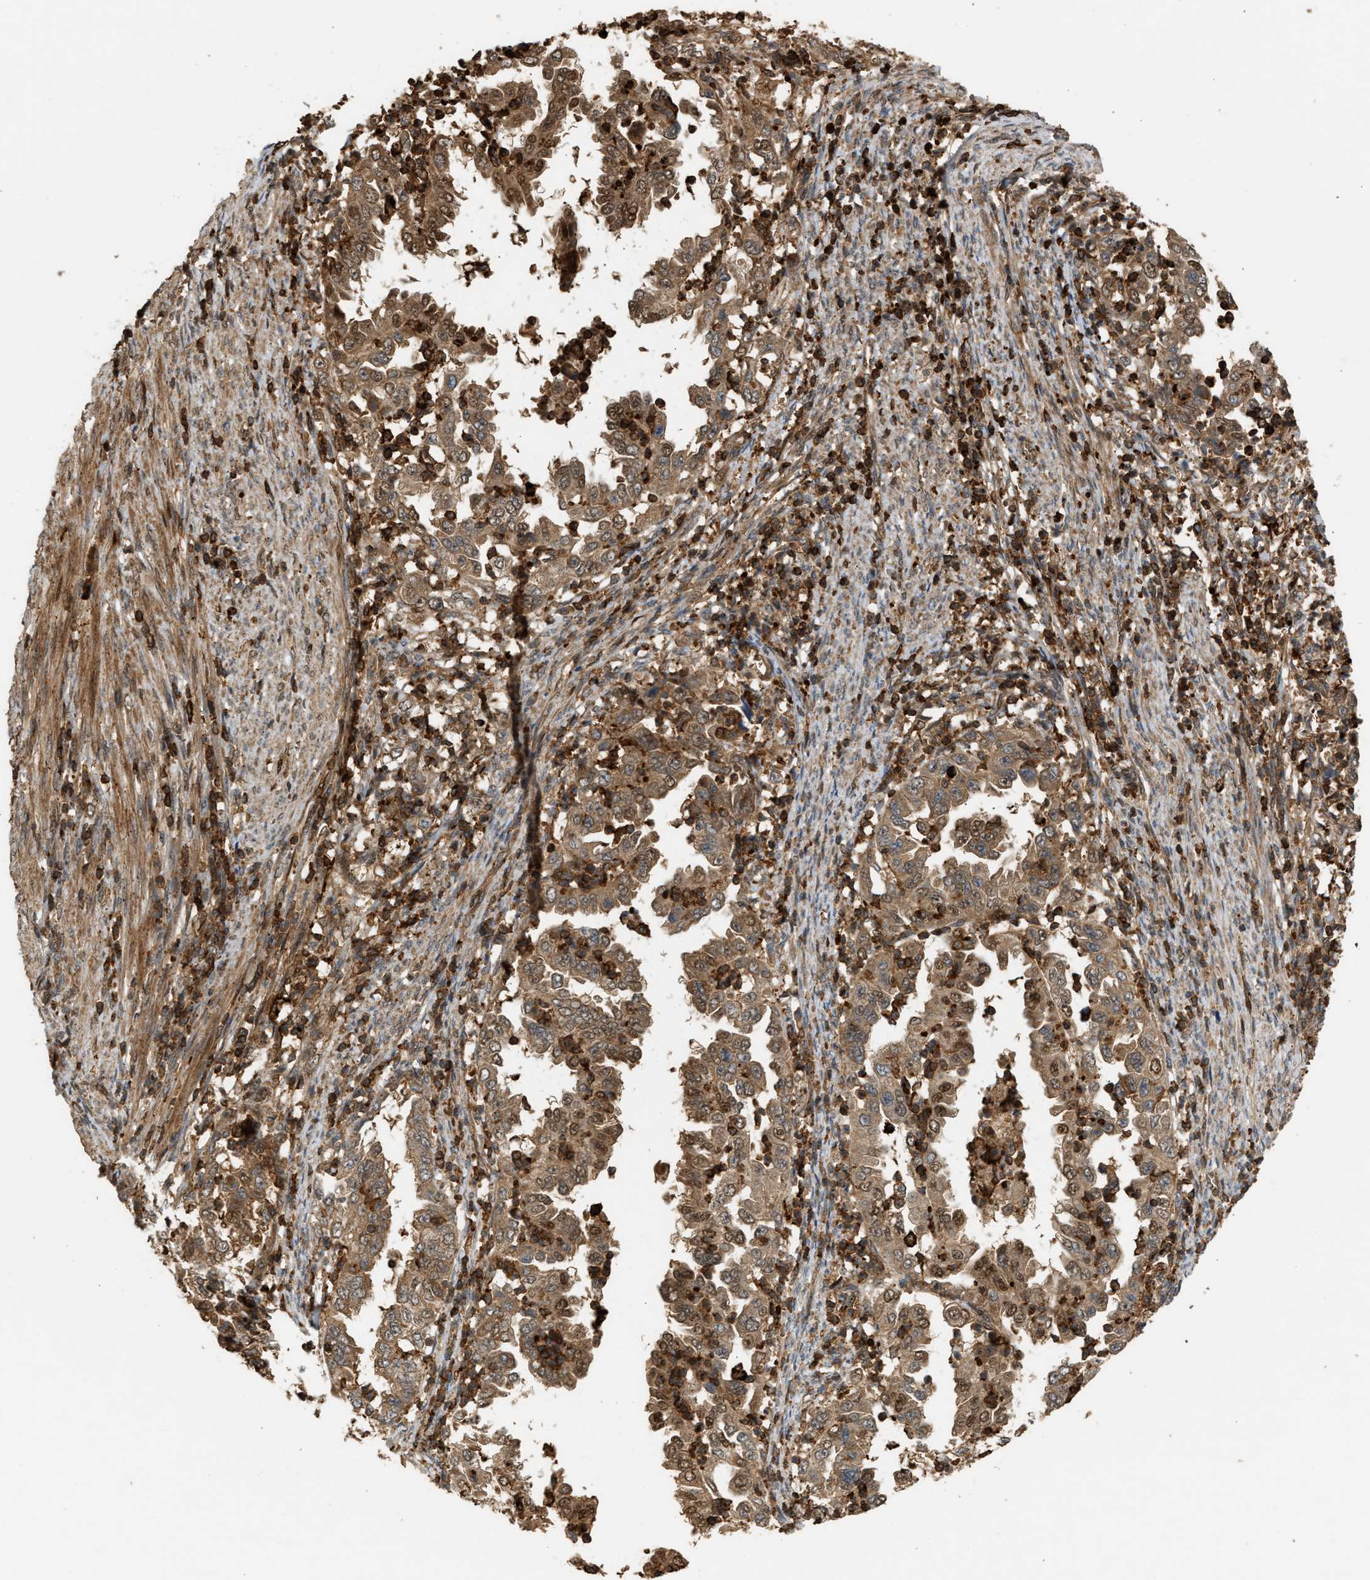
{"staining": {"intensity": "moderate", "quantity": ">75%", "location": "cytoplasmic/membranous,nuclear"}, "tissue": "endometrial cancer", "cell_type": "Tumor cells", "image_type": "cancer", "snomed": [{"axis": "morphology", "description": "Adenocarcinoma, NOS"}, {"axis": "topography", "description": "Endometrium"}], "caption": "Approximately >75% of tumor cells in adenocarcinoma (endometrial) reveal moderate cytoplasmic/membranous and nuclear protein positivity as visualized by brown immunohistochemical staining.", "gene": "GOPC", "patient": {"sex": "female", "age": 85}}